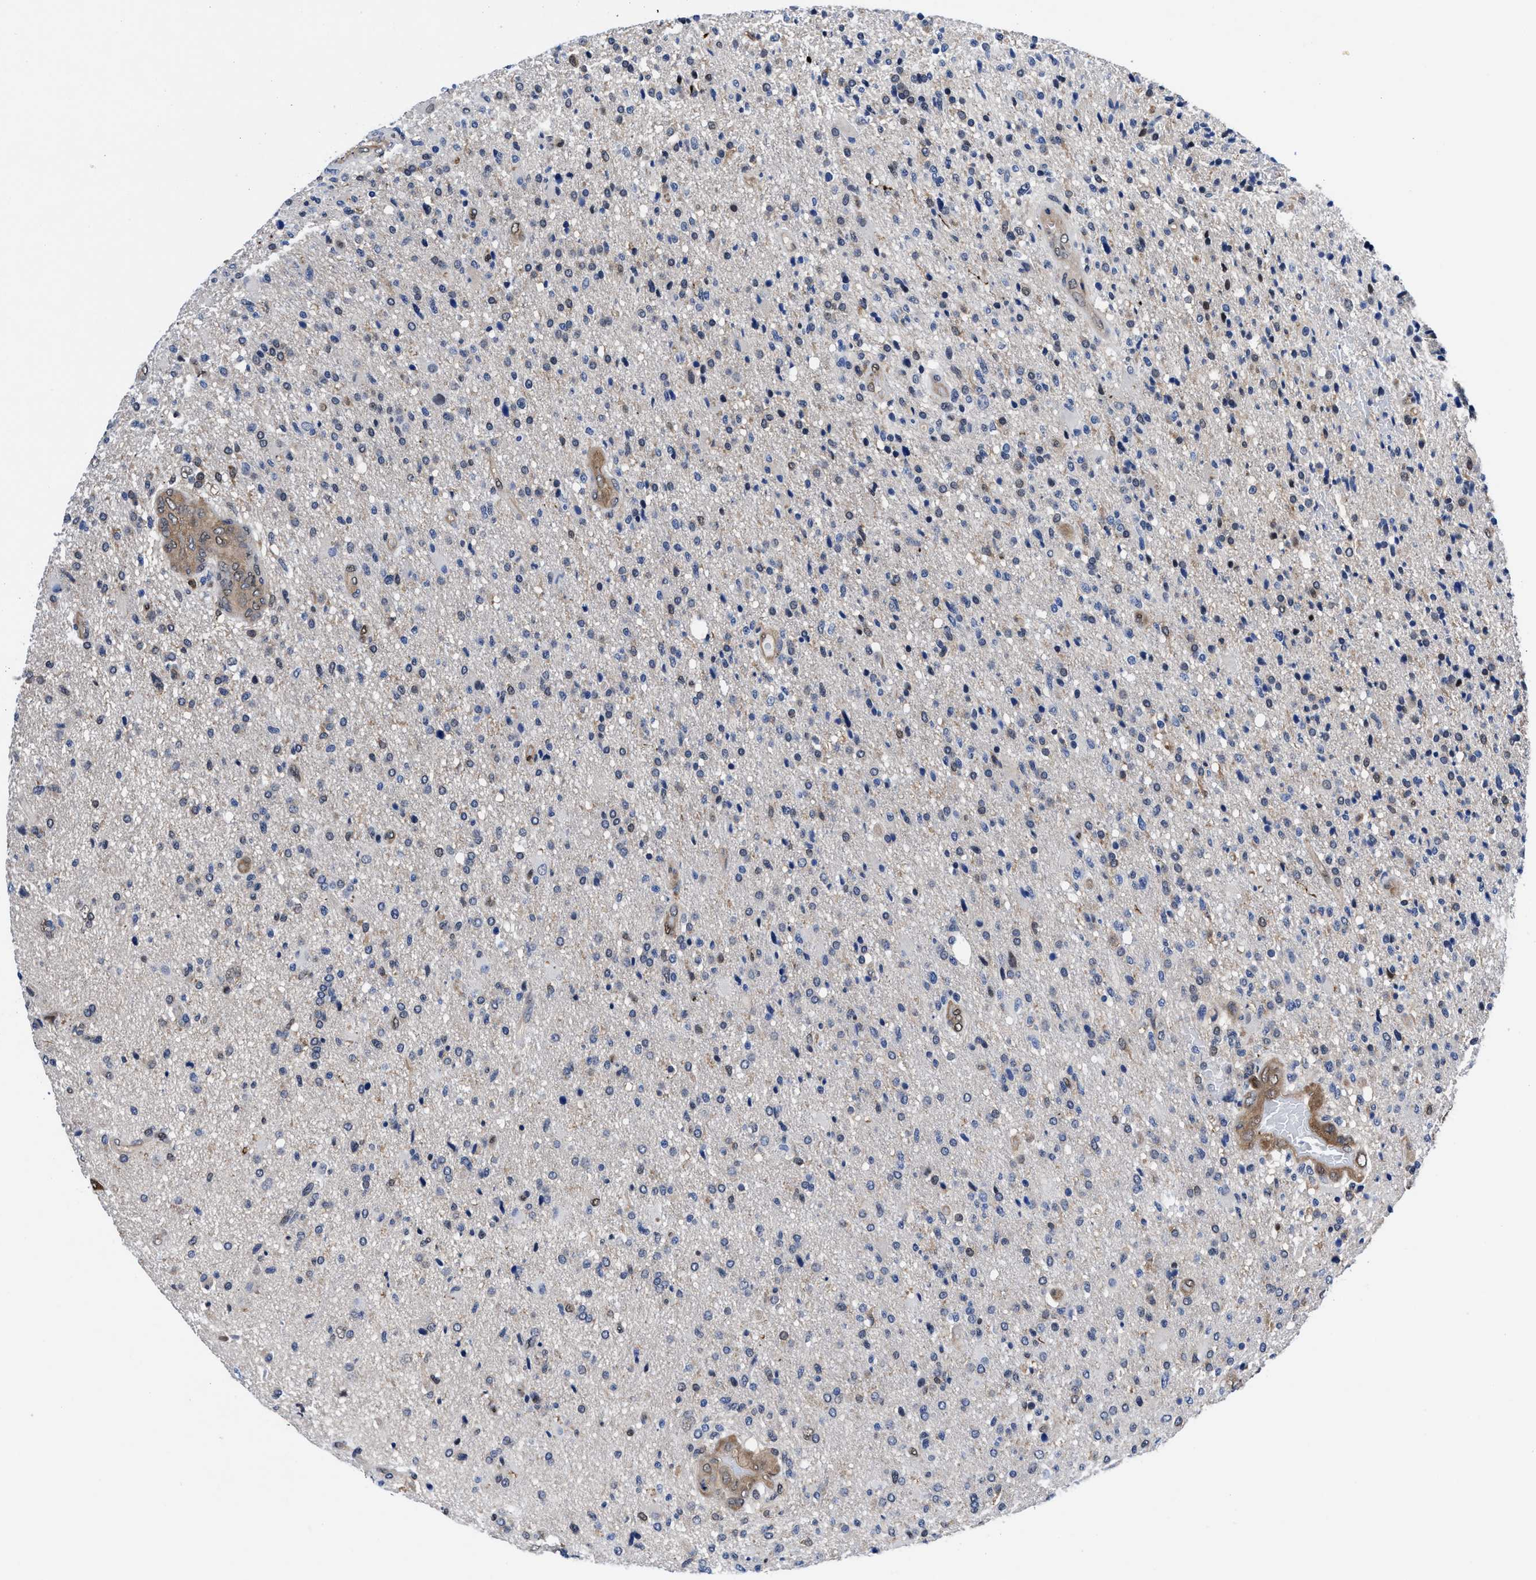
{"staining": {"intensity": "weak", "quantity": "<25%", "location": "cytoplasmic/membranous"}, "tissue": "glioma", "cell_type": "Tumor cells", "image_type": "cancer", "snomed": [{"axis": "morphology", "description": "Glioma, malignant, High grade"}, {"axis": "topography", "description": "Brain"}], "caption": "Human glioma stained for a protein using immunohistochemistry (IHC) displays no positivity in tumor cells.", "gene": "ACLY", "patient": {"sex": "male", "age": 72}}